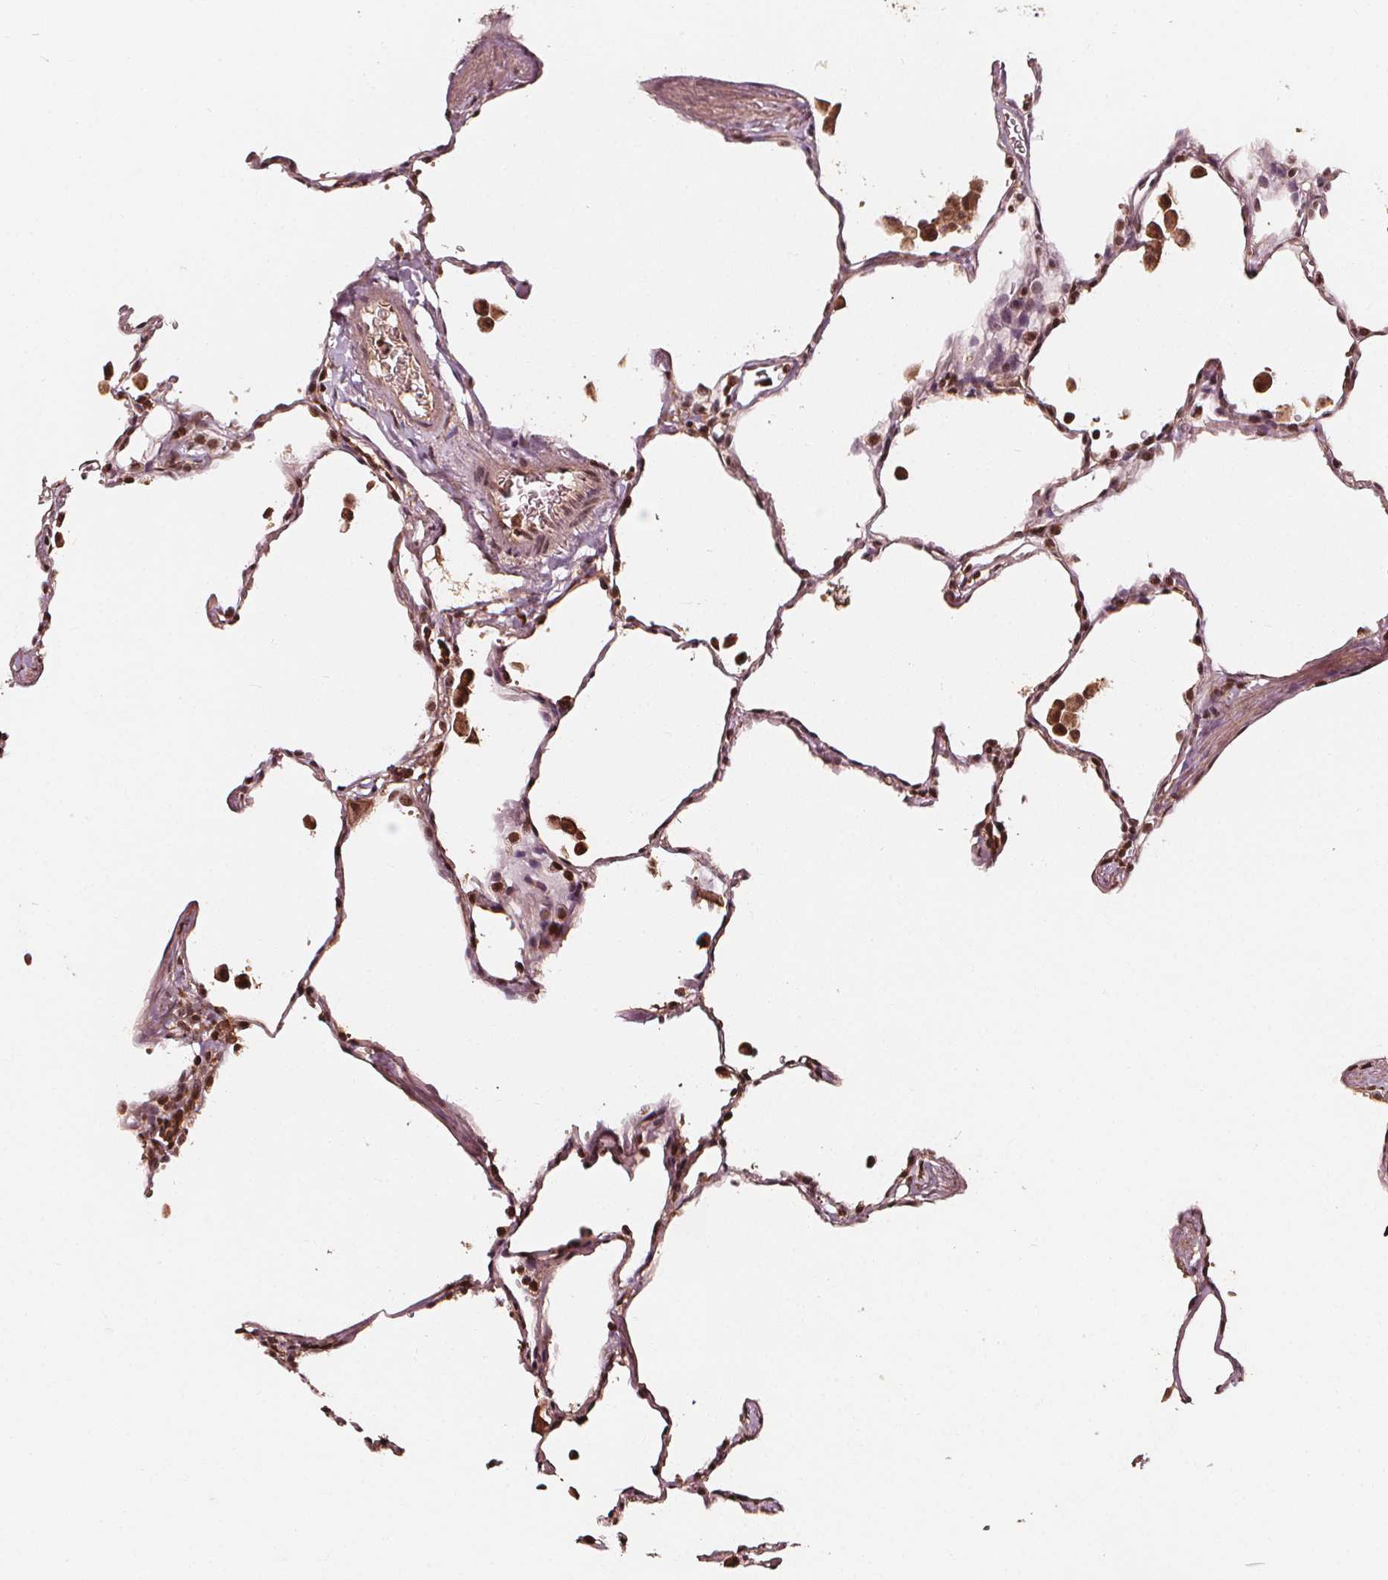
{"staining": {"intensity": "strong", "quantity": "25%-75%", "location": "nuclear"}, "tissue": "lung", "cell_type": "Alveolar cells", "image_type": "normal", "snomed": [{"axis": "morphology", "description": "Normal tissue, NOS"}, {"axis": "topography", "description": "Lung"}], "caption": "Brown immunohistochemical staining in benign lung shows strong nuclear positivity in about 25%-75% of alveolar cells. (DAB IHC, brown staining for protein, blue staining for nuclei).", "gene": "EXOSC9", "patient": {"sex": "female", "age": 47}}